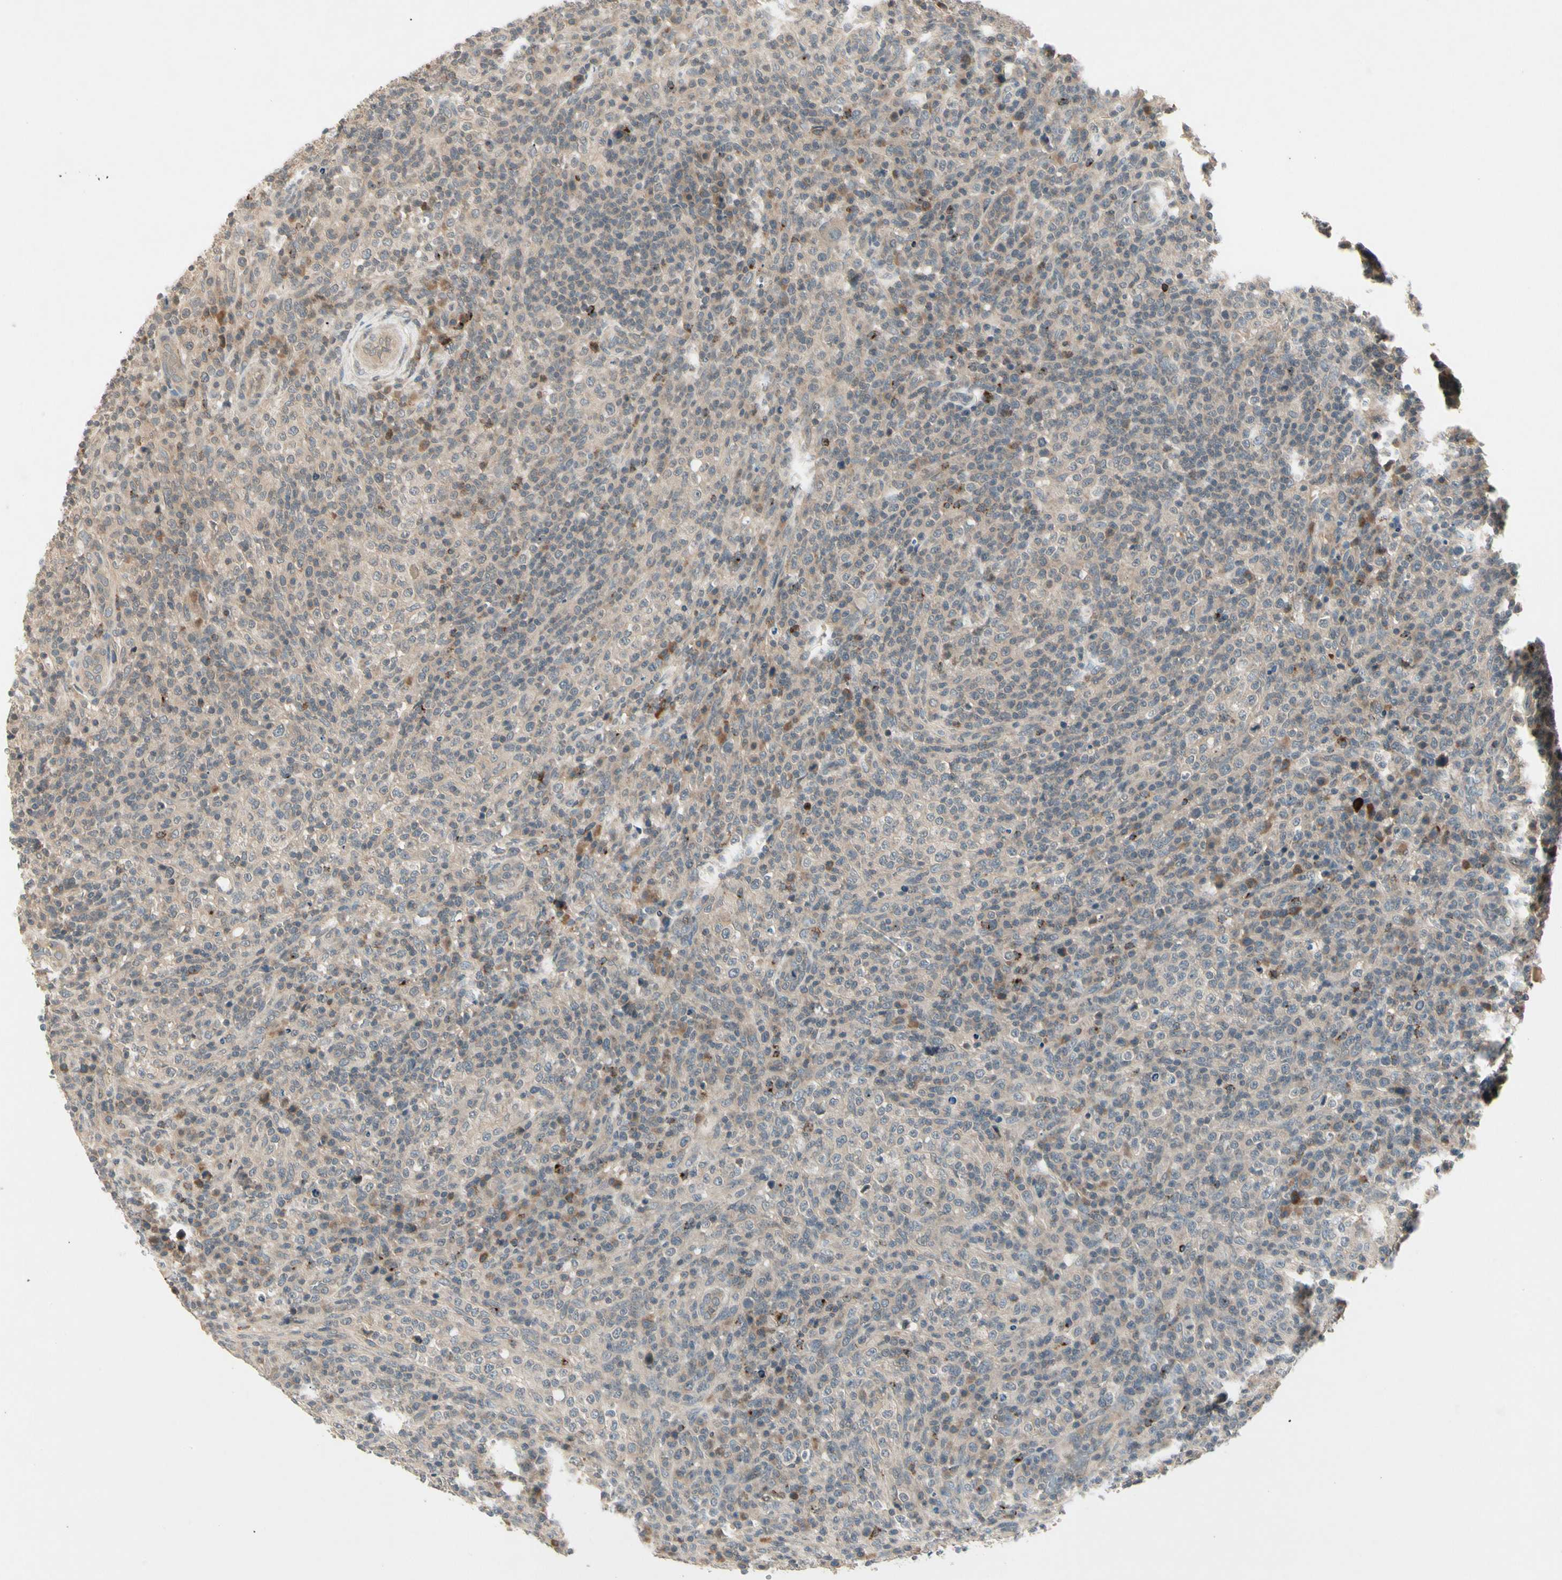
{"staining": {"intensity": "weak", "quantity": "<25%", "location": "cytoplasmic/membranous"}, "tissue": "lymphoma", "cell_type": "Tumor cells", "image_type": "cancer", "snomed": [{"axis": "morphology", "description": "Malignant lymphoma, non-Hodgkin's type, High grade"}, {"axis": "topography", "description": "Lymph node"}], "caption": "The photomicrograph exhibits no staining of tumor cells in malignant lymphoma, non-Hodgkin's type (high-grade).", "gene": "CCL4", "patient": {"sex": "female", "age": 76}}